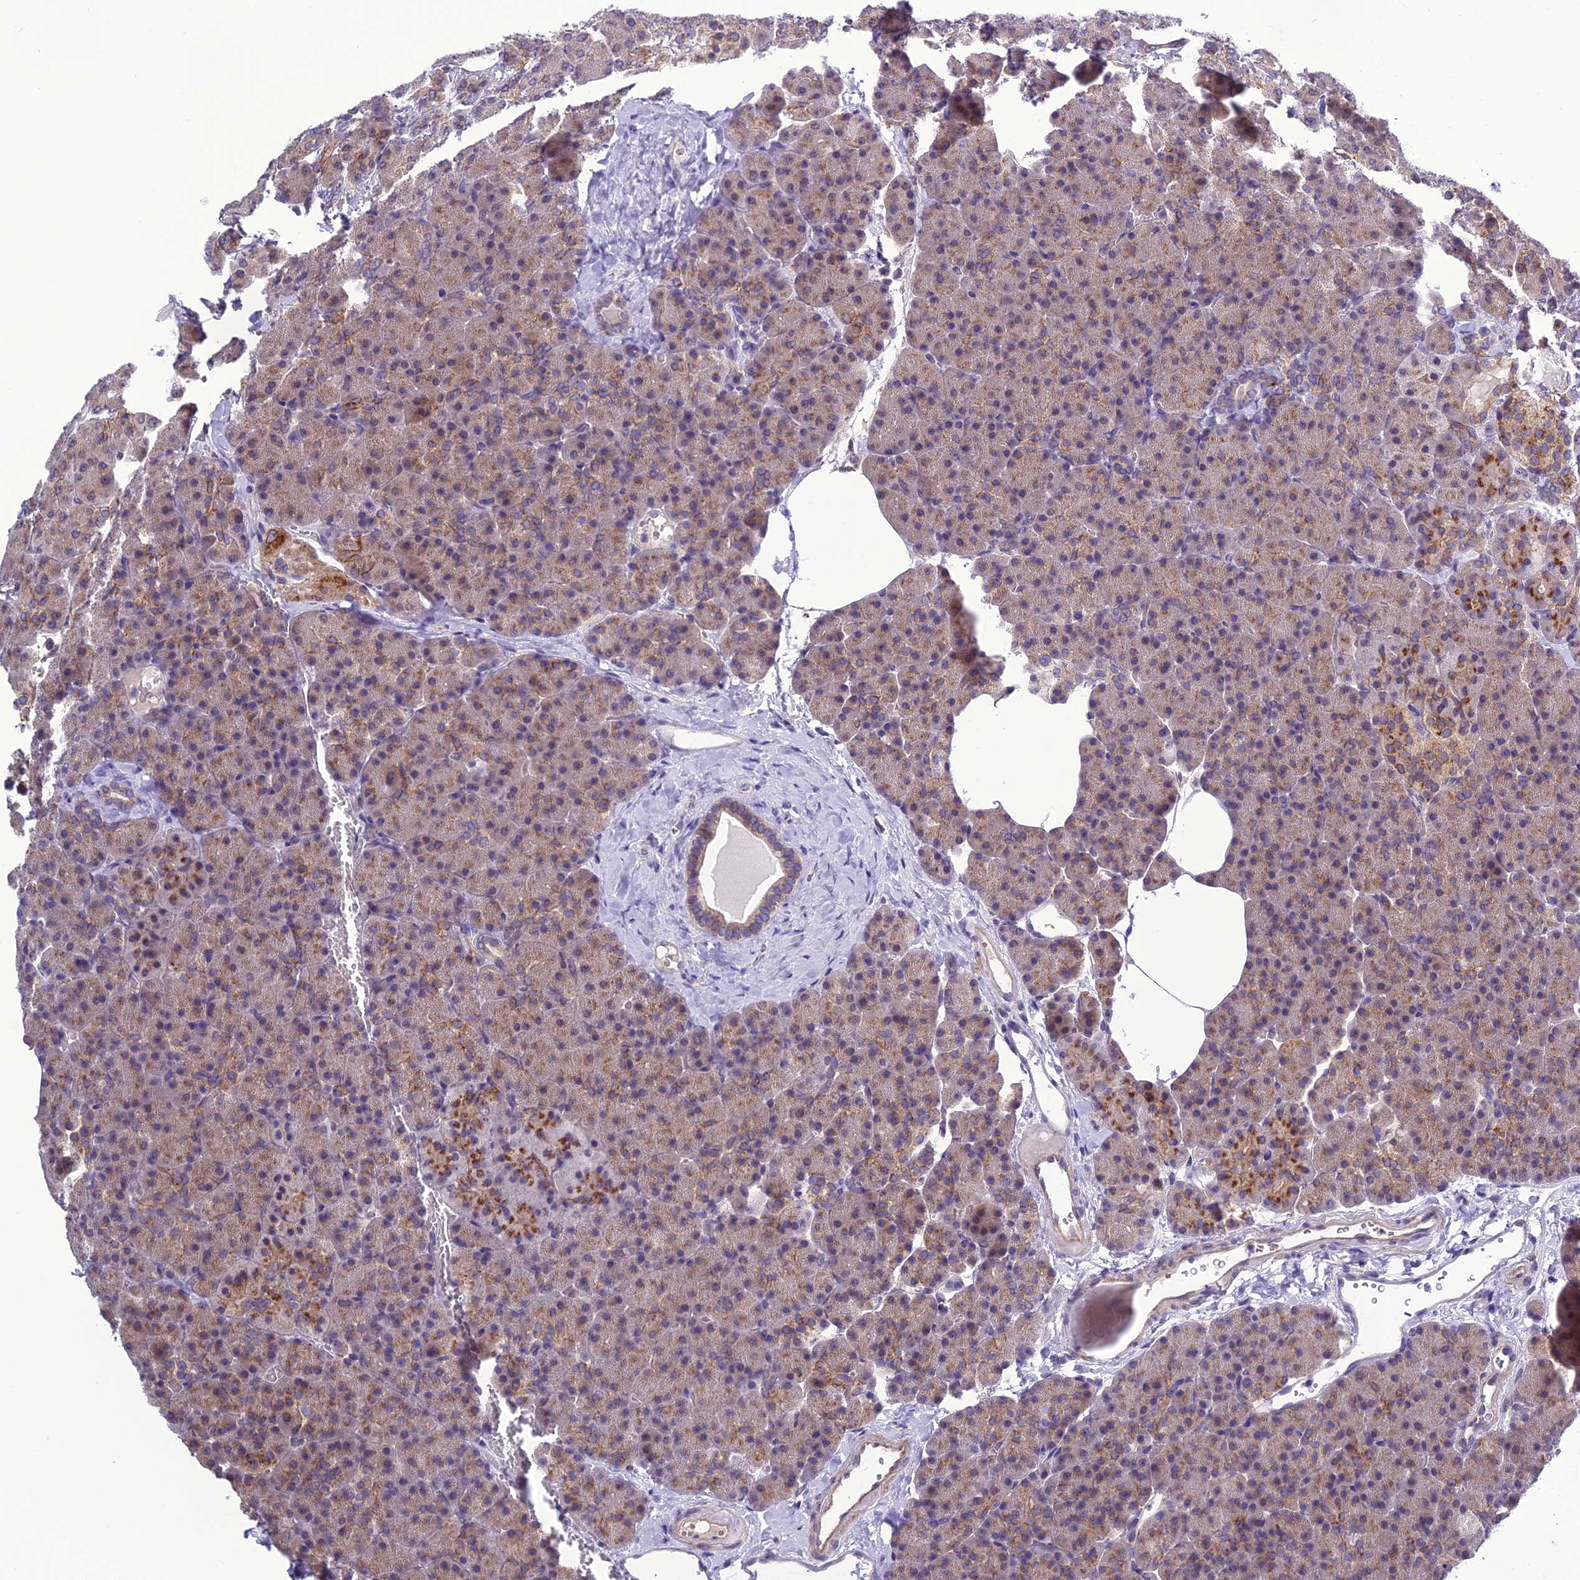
{"staining": {"intensity": "moderate", "quantity": ">75%", "location": "cytoplasmic/membranous"}, "tissue": "pancreas", "cell_type": "Exocrine glandular cells", "image_type": "normal", "snomed": [{"axis": "morphology", "description": "Normal tissue, NOS"}, {"axis": "morphology", "description": "Carcinoid, malignant, NOS"}, {"axis": "topography", "description": "Pancreas"}], "caption": "Exocrine glandular cells exhibit moderate cytoplasmic/membranous expression in approximately >75% of cells in normal pancreas. The staining was performed using DAB to visualize the protein expression in brown, while the nuclei were stained in blue with hematoxylin (Magnification: 20x).", "gene": "GOLPH3", "patient": {"sex": "female", "age": 35}}